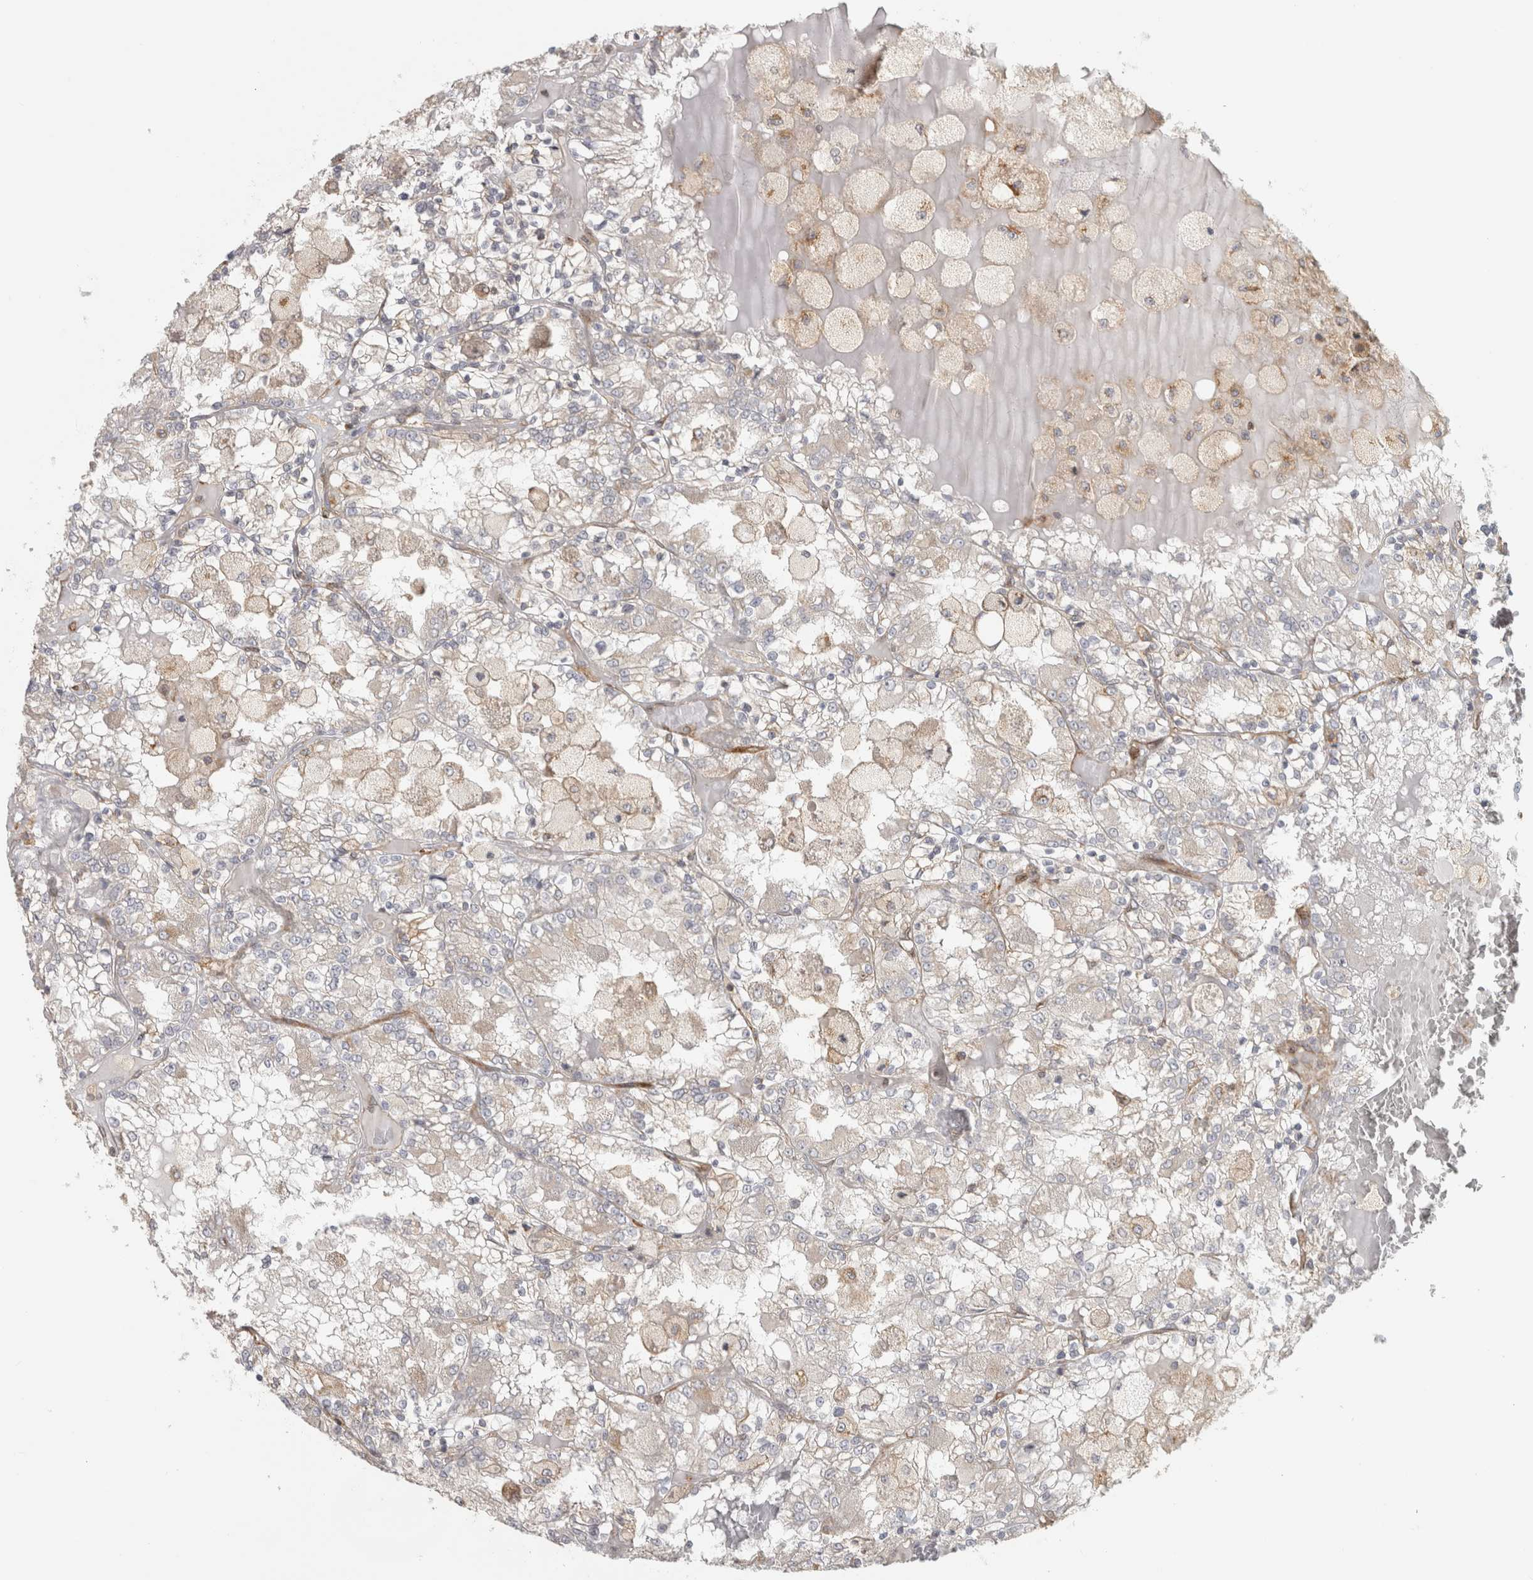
{"staining": {"intensity": "negative", "quantity": "none", "location": "none"}, "tissue": "renal cancer", "cell_type": "Tumor cells", "image_type": "cancer", "snomed": [{"axis": "morphology", "description": "Adenocarcinoma, NOS"}, {"axis": "topography", "description": "Kidney"}], "caption": "Renal adenocarcinoma was stained to show a protein in brown. There is no significant positivity in tumor cells.", "gene": "HLA-E", "patient": {"sex": "female", "age": 56}}